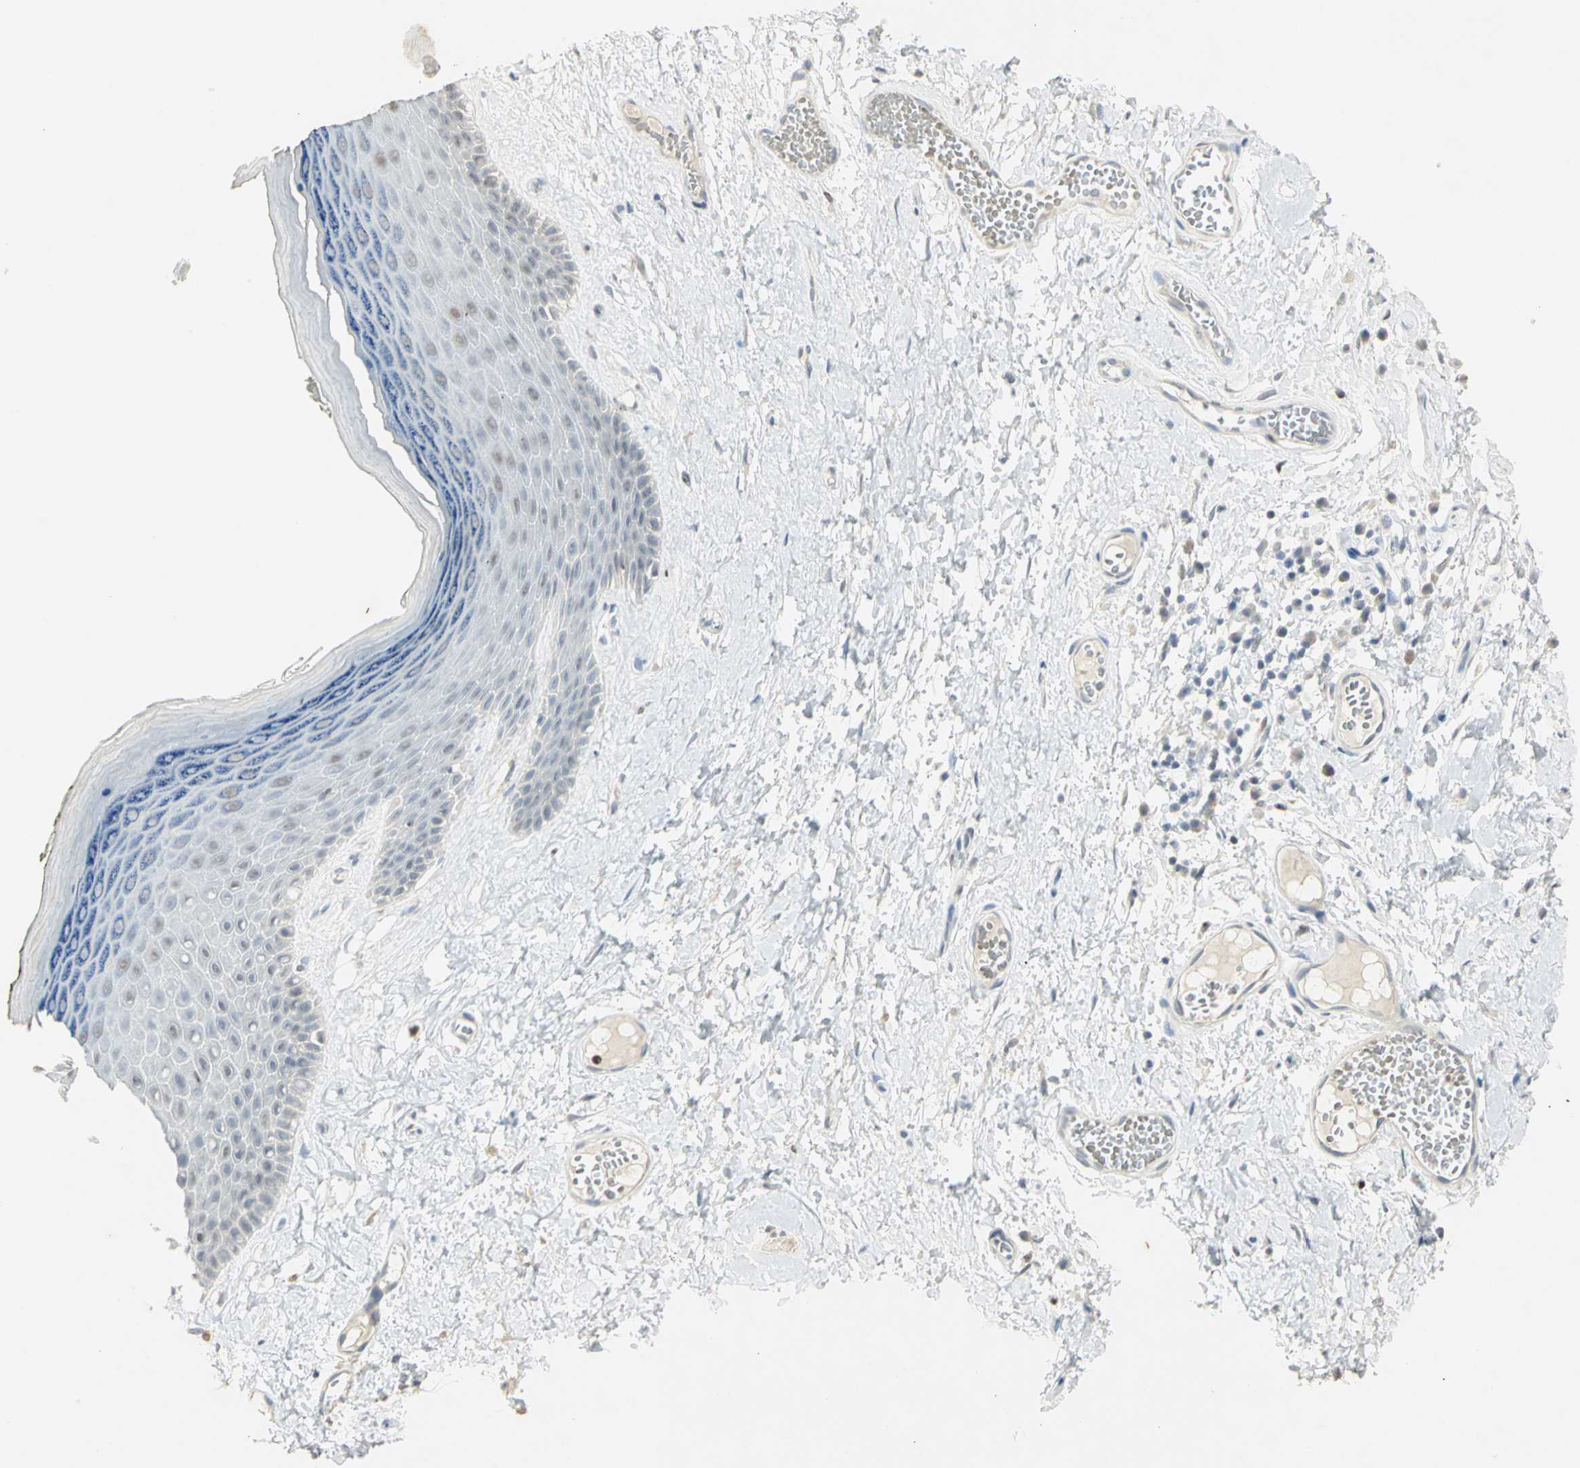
{"staining": {"intensity": "moderate", "quantity": "<25%", "location": "nuclear"}, "tissue": "skin", "cell_type": "Epidermal cells", "image_type": "normal", "snomed": [{"axis": "morphology", "description": "Normal tissue, NOS"}, {"axis": "morphology", "description": "Inflammation, NOS"}, {"axis": "topography", "description": "Vulva"}], "caption": "Immunohistochemistry (IHC) of normal skin reveals low levels of moderate nuclear expression in approximately <25% of epidermal cells. (Brightfield microscopy of DAB IHC at high magnification).", "gene": "BCL6", "patient": {"sex": "female", "age": 84}}